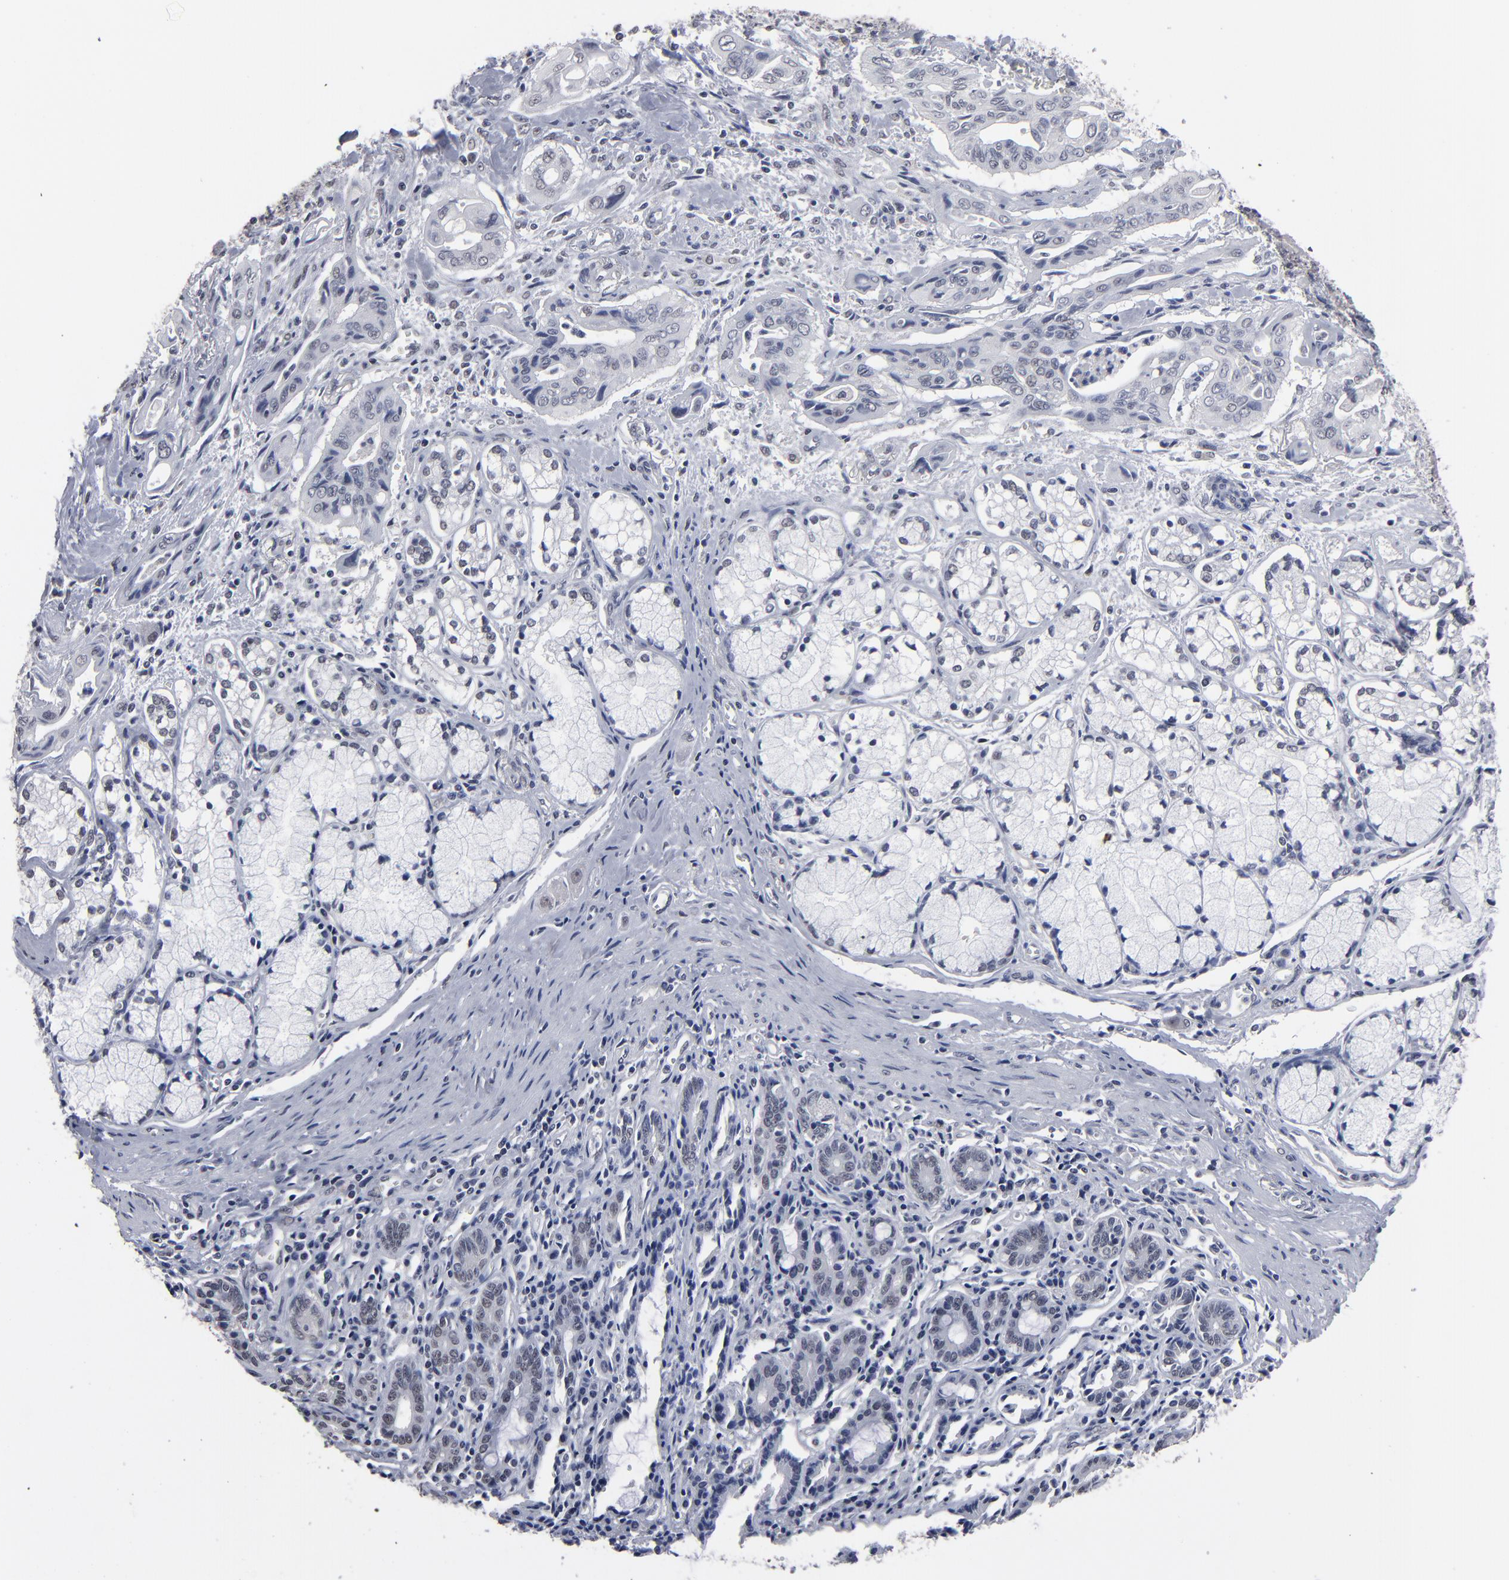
{"staining": {"intensity": "negative", "quantity": "none", "location": "none"}, "tissue": "pancreatic cancer", "cell_type": "Tumor cells", "image_type": "cancer", "snomed": [{"axis": "morphology", "description": "Adenocarcinoma, NOS"}, {"axis": "topography", "description": "Pancreas"}], "caption": "A histopathology image of pancreatic cancer stained for a protein exhibits no brown staining in tumor cells. Brightfield microscopy of IHC stained with DAB (brown) and hematoxylin (blue), captured at high magnification.", "gene": "SSRP1", "patient": {"sex": "male", "age": 77}}